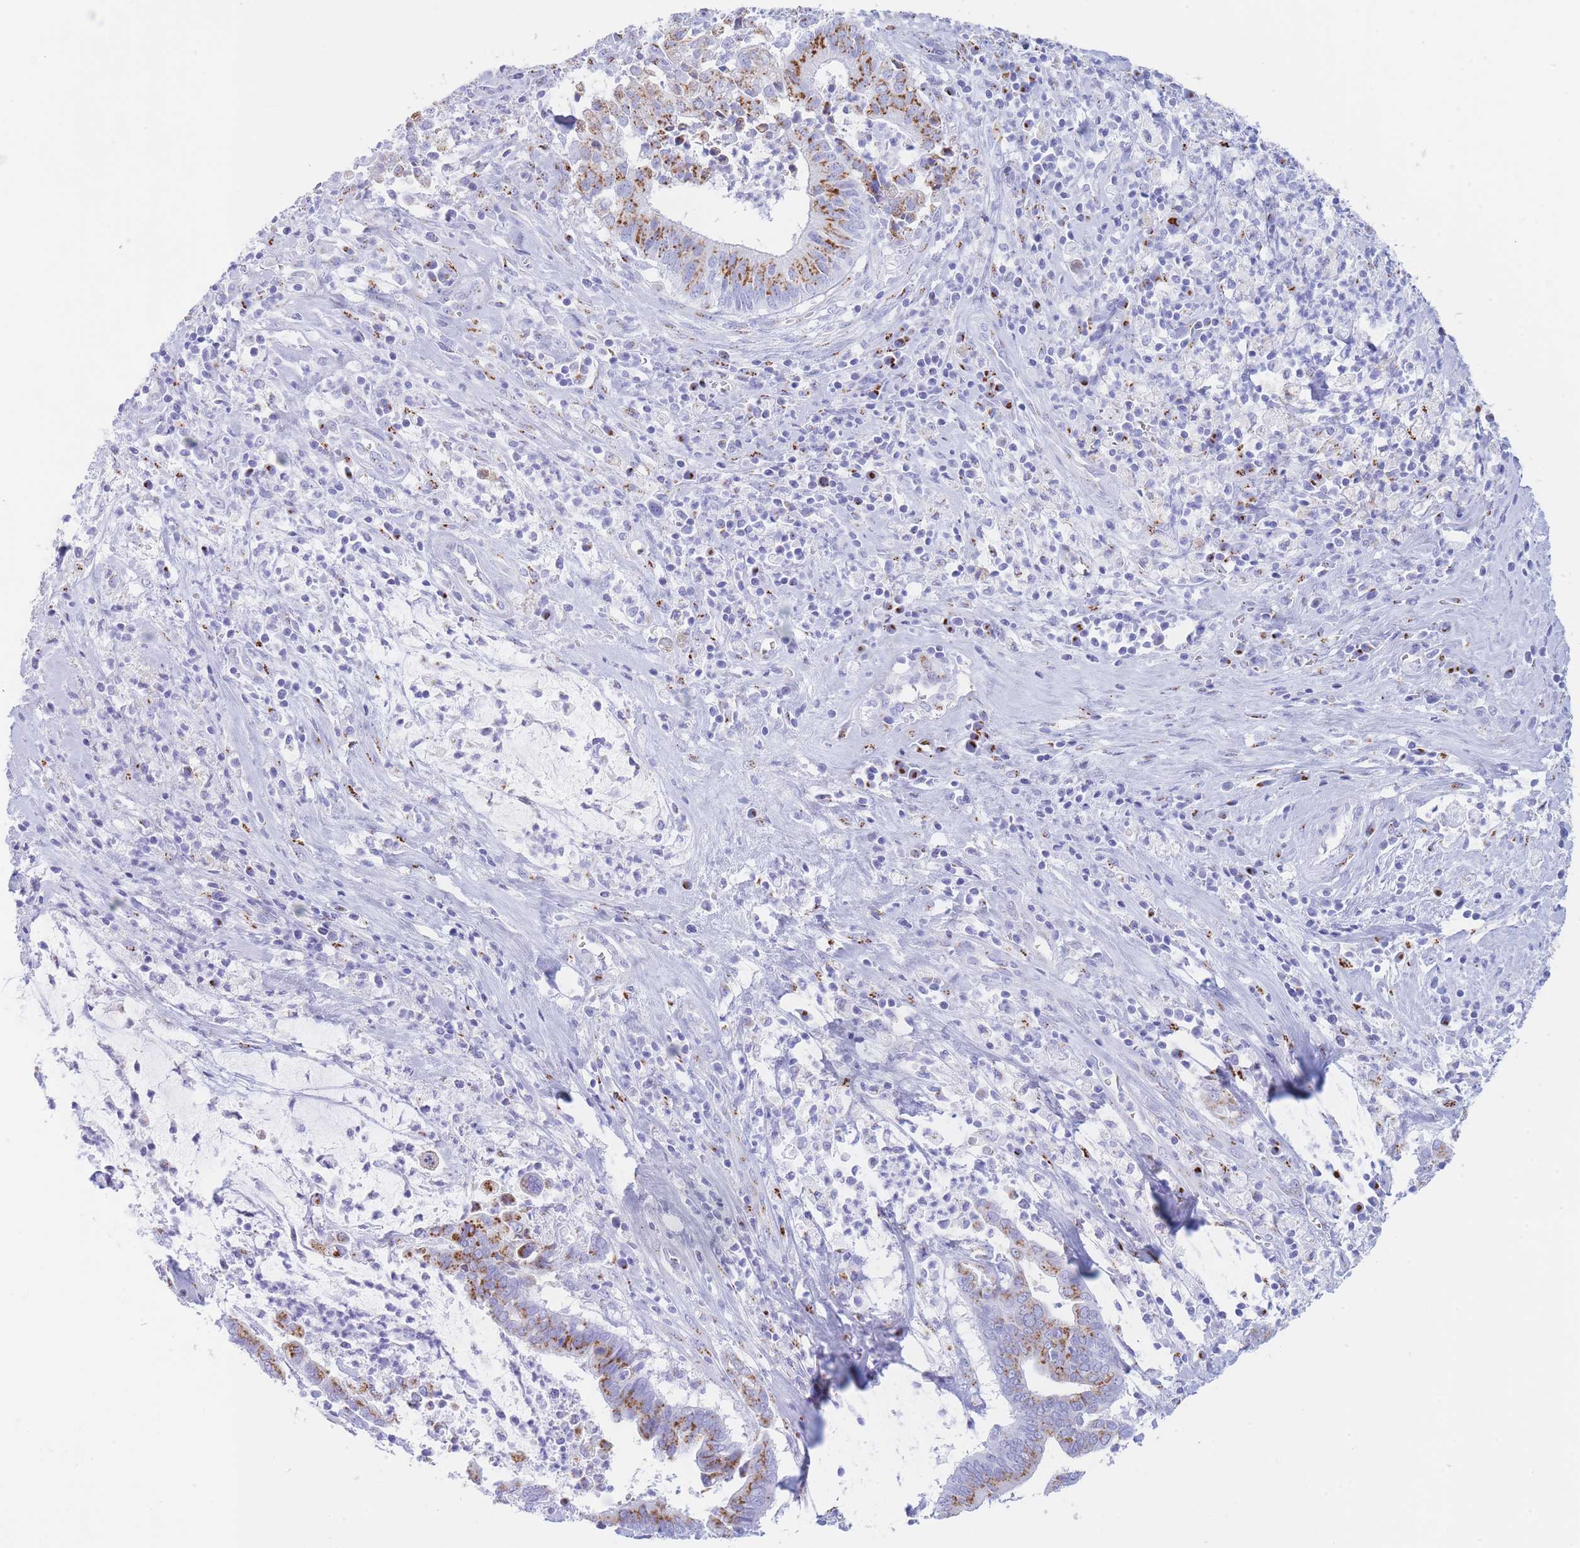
{"staining": {"intensity": "moderate", "quantity": ">75%", "location": "cytoplasmic/membranous"}, "tissue": "cervical cancer", "cell_type": "Tumor cells", "image_type": "cancer", "snomed": [{"axis": "morphology", "description": "Adenocarcinoma, NOS"}, {"axis": "topography", "description": "Cervix"}], "caption": "The photomicrograph reveals immunohistochemical staining of cervical adenocarcinoma. There is moderate cytoplasmic/membranous positivity is appreciated in approximately >75% of tumor cells.", "gene": "FAM3C", "patient": {"sex": "female", "age": 44}}